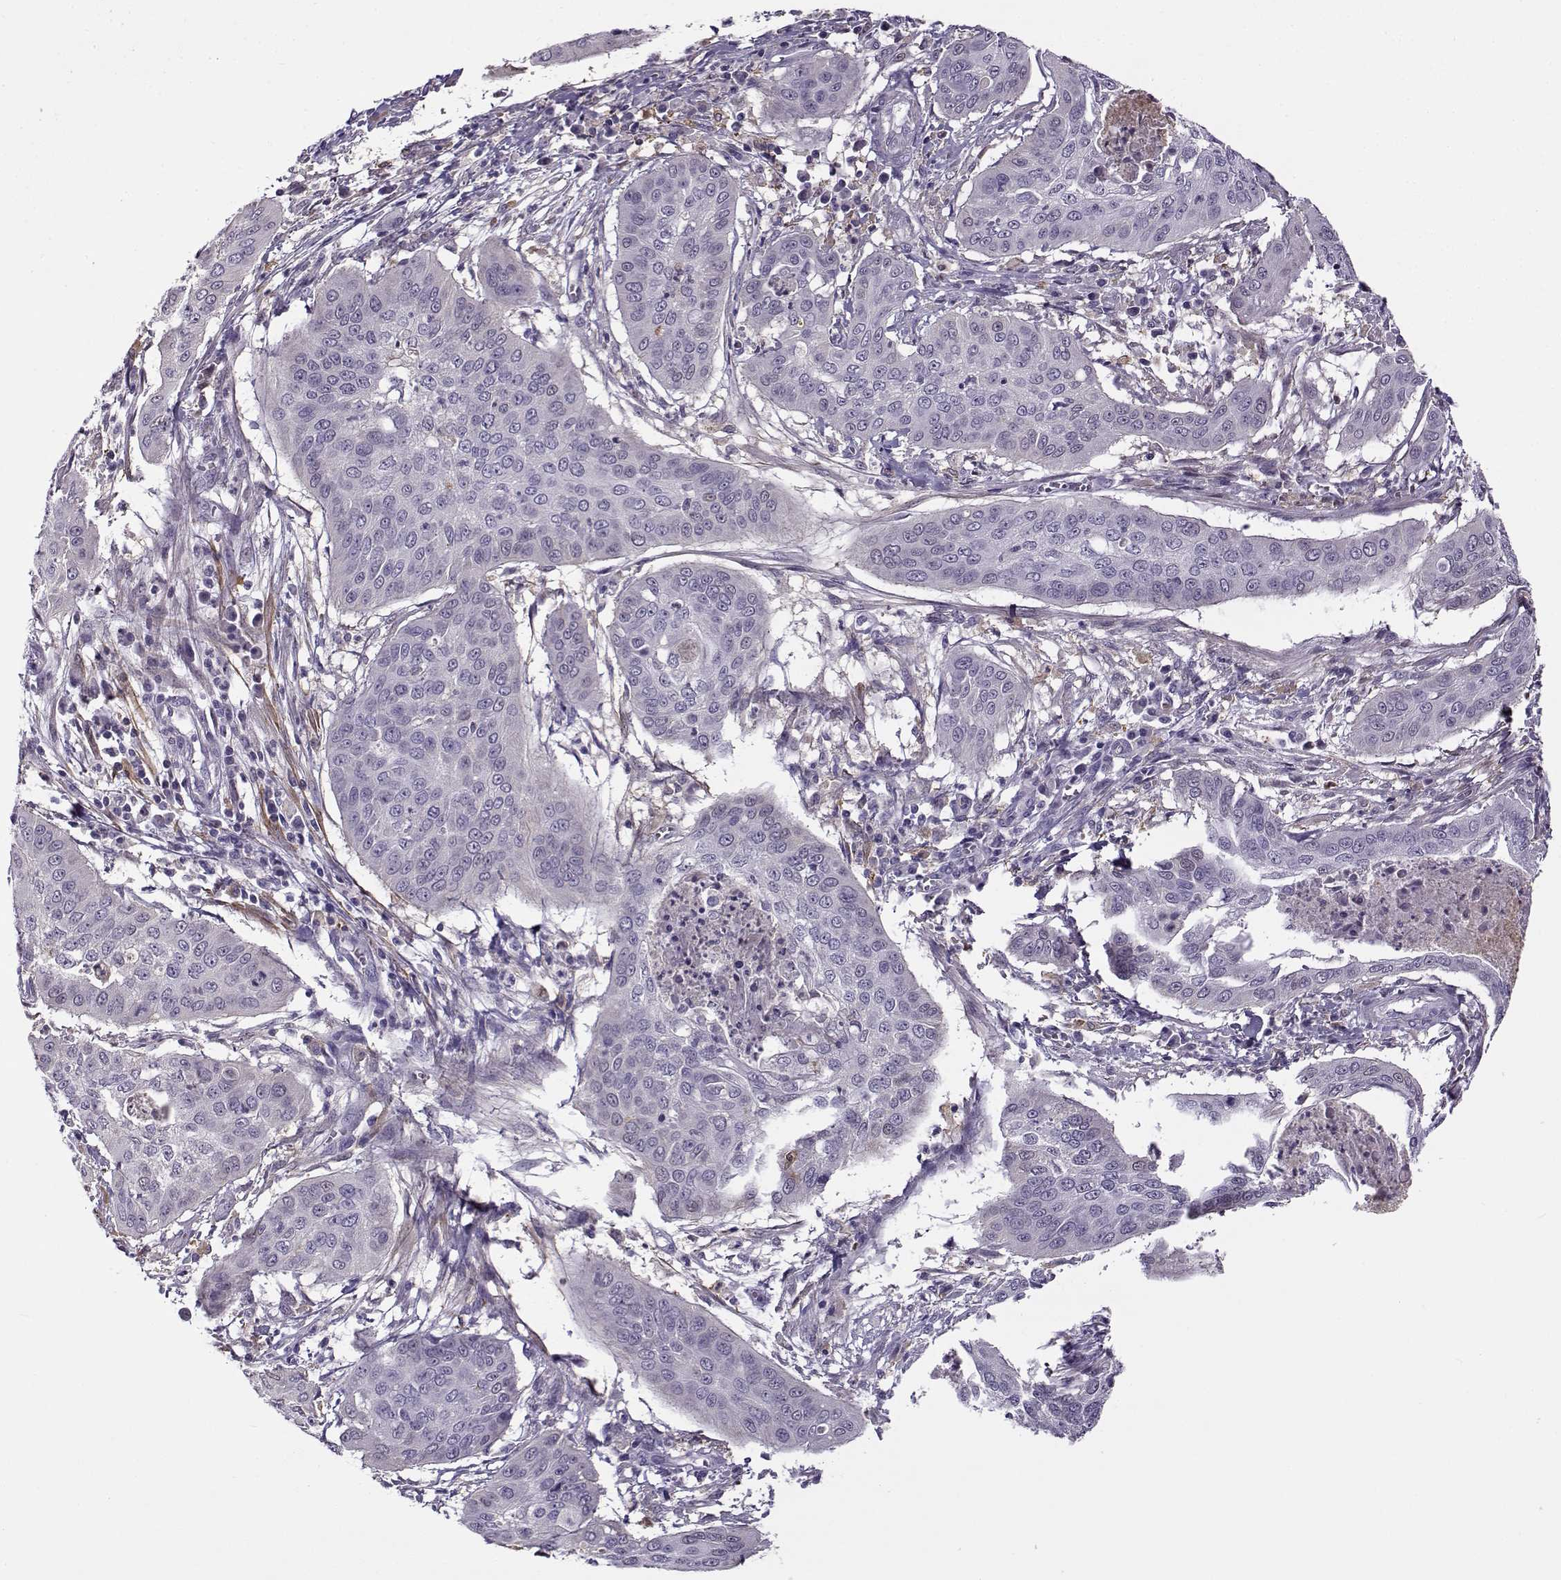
{"staining": {"intensity": "negative", "quantity": "none", "location": "none"}, "tissue": "cervical cancer", "cell_type": "Tumor cells", "image_type": "cancer", "snomed": [{"axis": "morphology", "description": "Squamous cell carcinoma, NOS"}, {"axis": "topography", "description": "Cervix"}], "caption": "Tumor cells are negative for protein expression in human cervical squamous cell carcinoma.", "gene": "UCP3", "patient": {"sex": "female", "age": 39}}